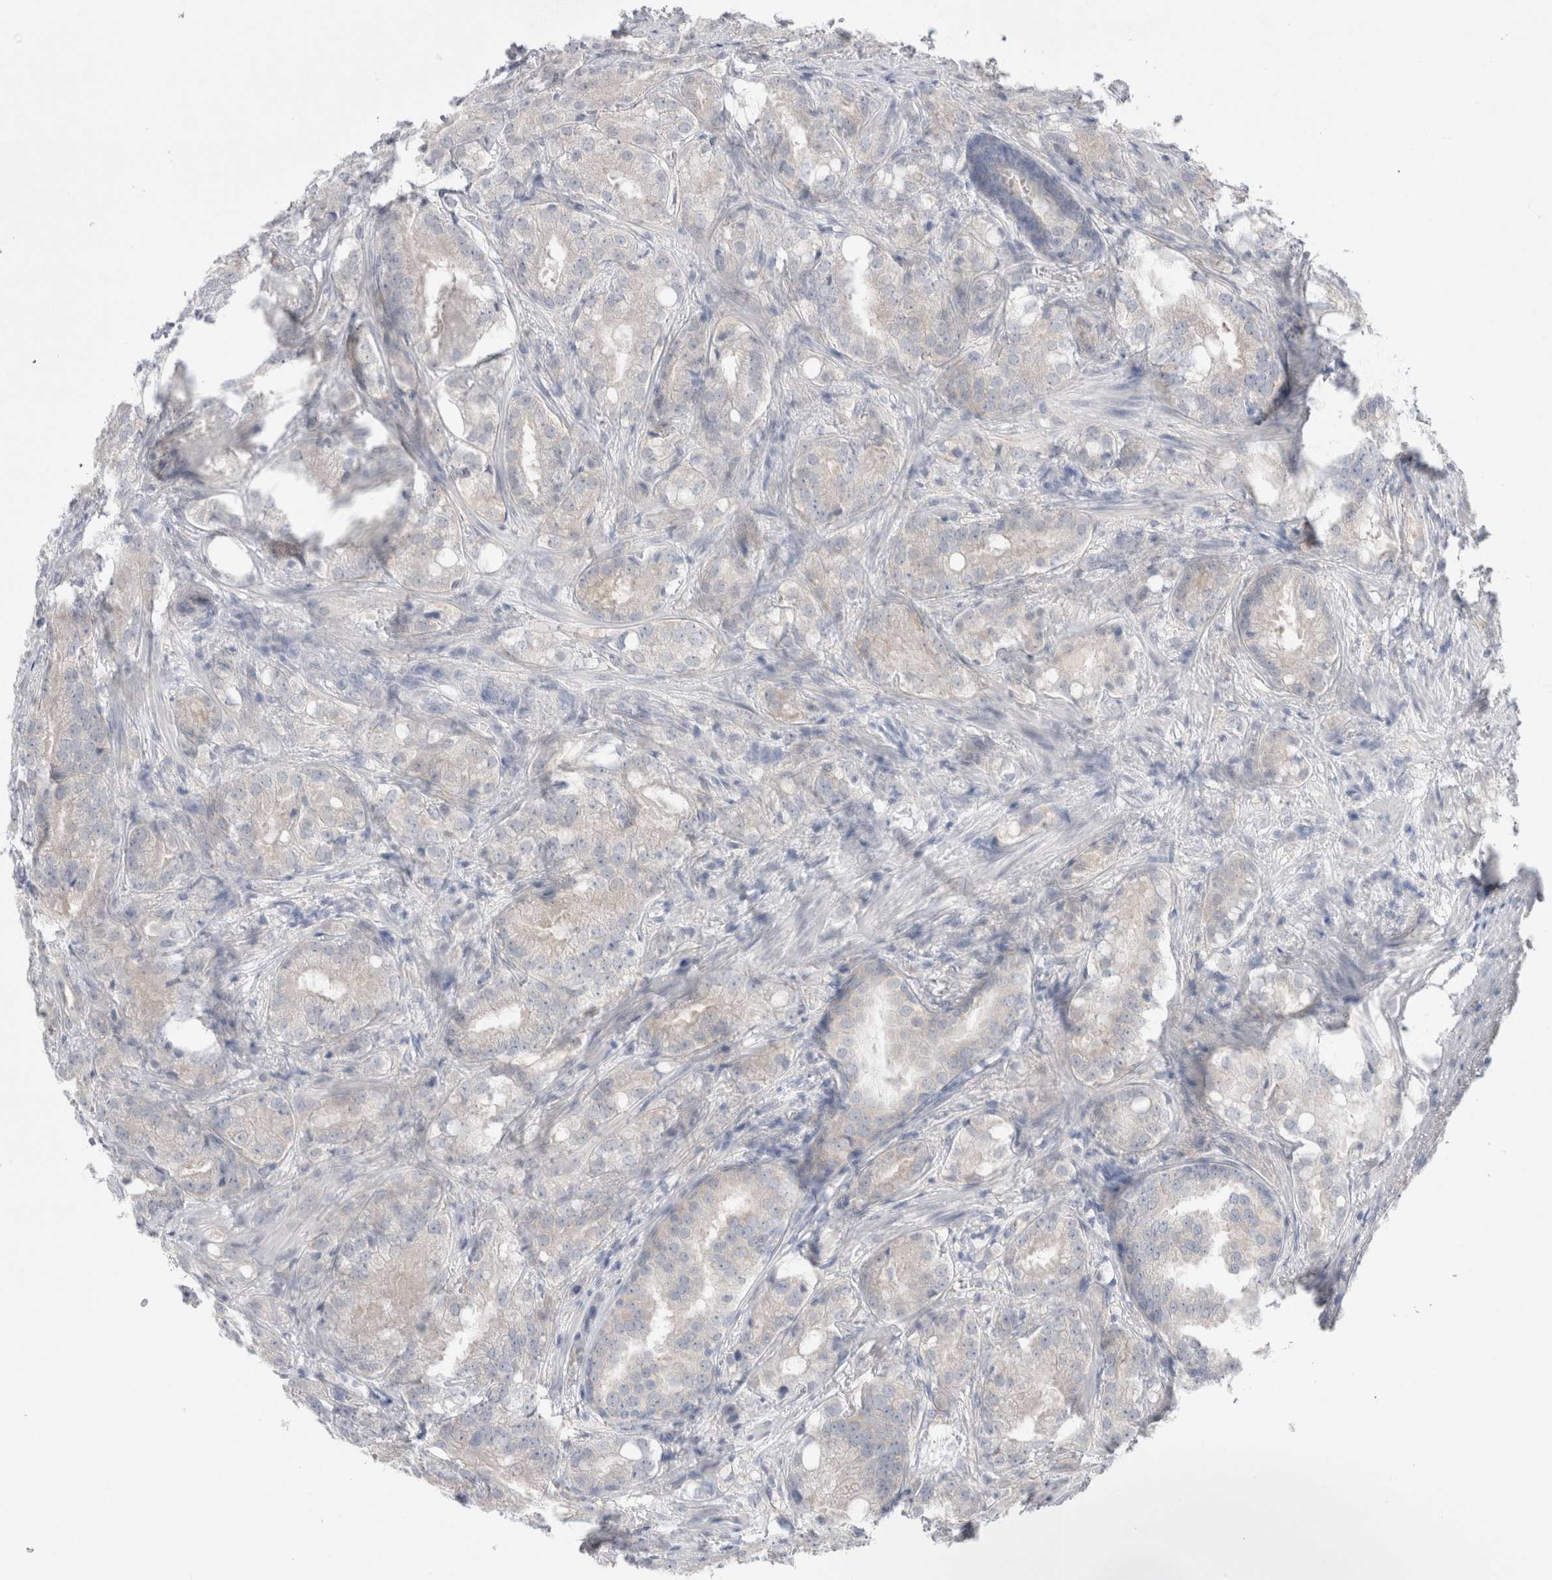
{"staining": {"intensity": "negative", "quantity": "none", "location": "none"}, "tissue": "prostate cancer", "cell_type": "Tumor cells", "image_type": "cancer", "snomed": [{"axis": "morphology", "description": "Adenocarcinoma, High grade"}, {"axis": "topography", "description": "Prostate"}], "caption": "DAB immunohistochemical staining of human prostate high-grade adenocarcinoma demonstrates no significant staining in tumor cells.", "gene": "WIPF2", "patient": {"sex": "male", "age": 64}}